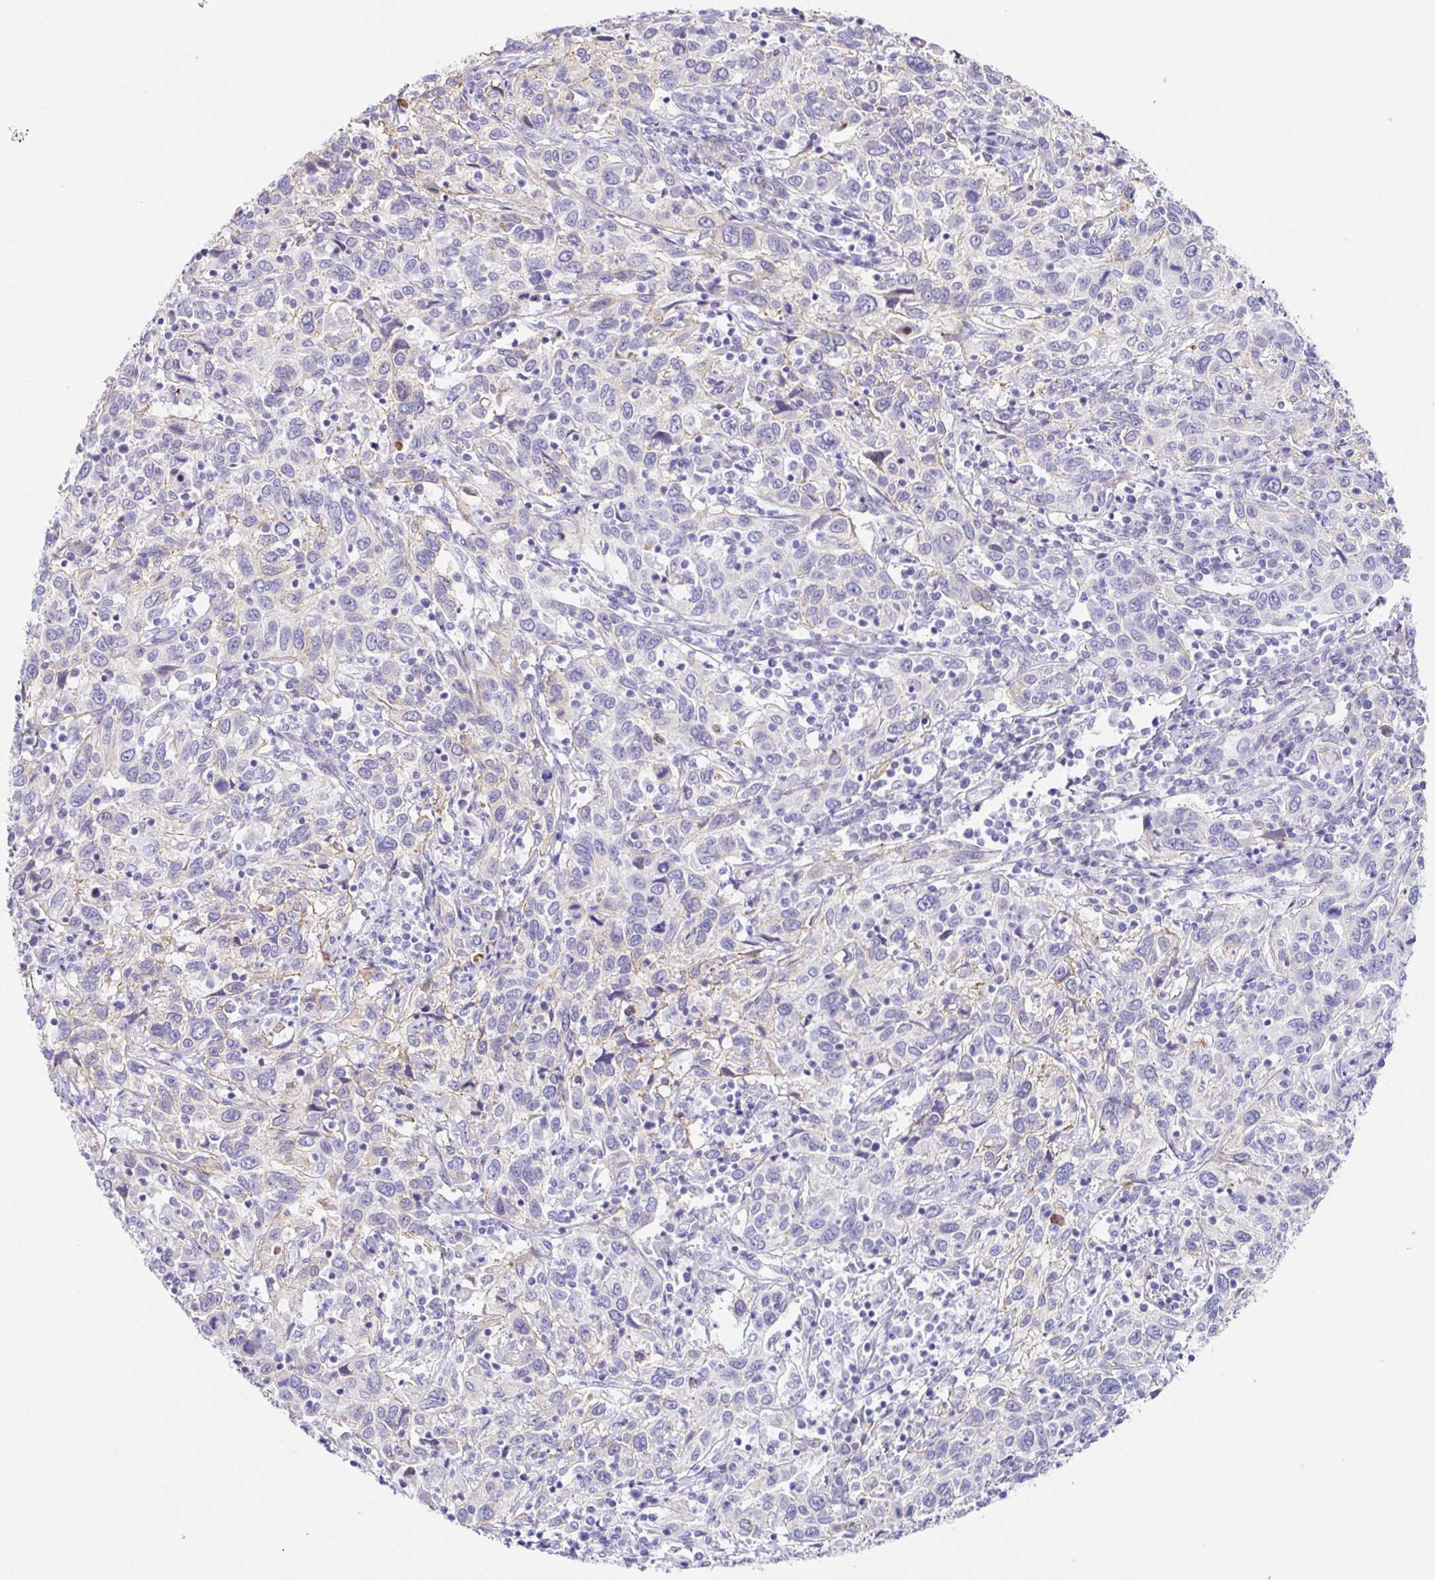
{"staining": {"intensity": "negative", "quantity": "none", "location": "none"}, "tissue": "cervical cancer", "cell_type": "Tumor cells", "image_type": "cancer", "snomed": [{"axis": "morphology", "description": "Squamous cell carcinoma, NOS"}, {"axis": "topography", "description": "Cervix"}], "caption": "Immunohistochemistry (IHC) histopathology image of neoplastic tissue: cervical squamous cell carcinoma stained with DAB (3,3'-diaminobenzidine) reveals no significant protein expression in tumor cells. (DAB immunohistochemistry (IHC), high magnification).", "gene": "DCAF17", "patient": {"sex": "female", "age": 46}}